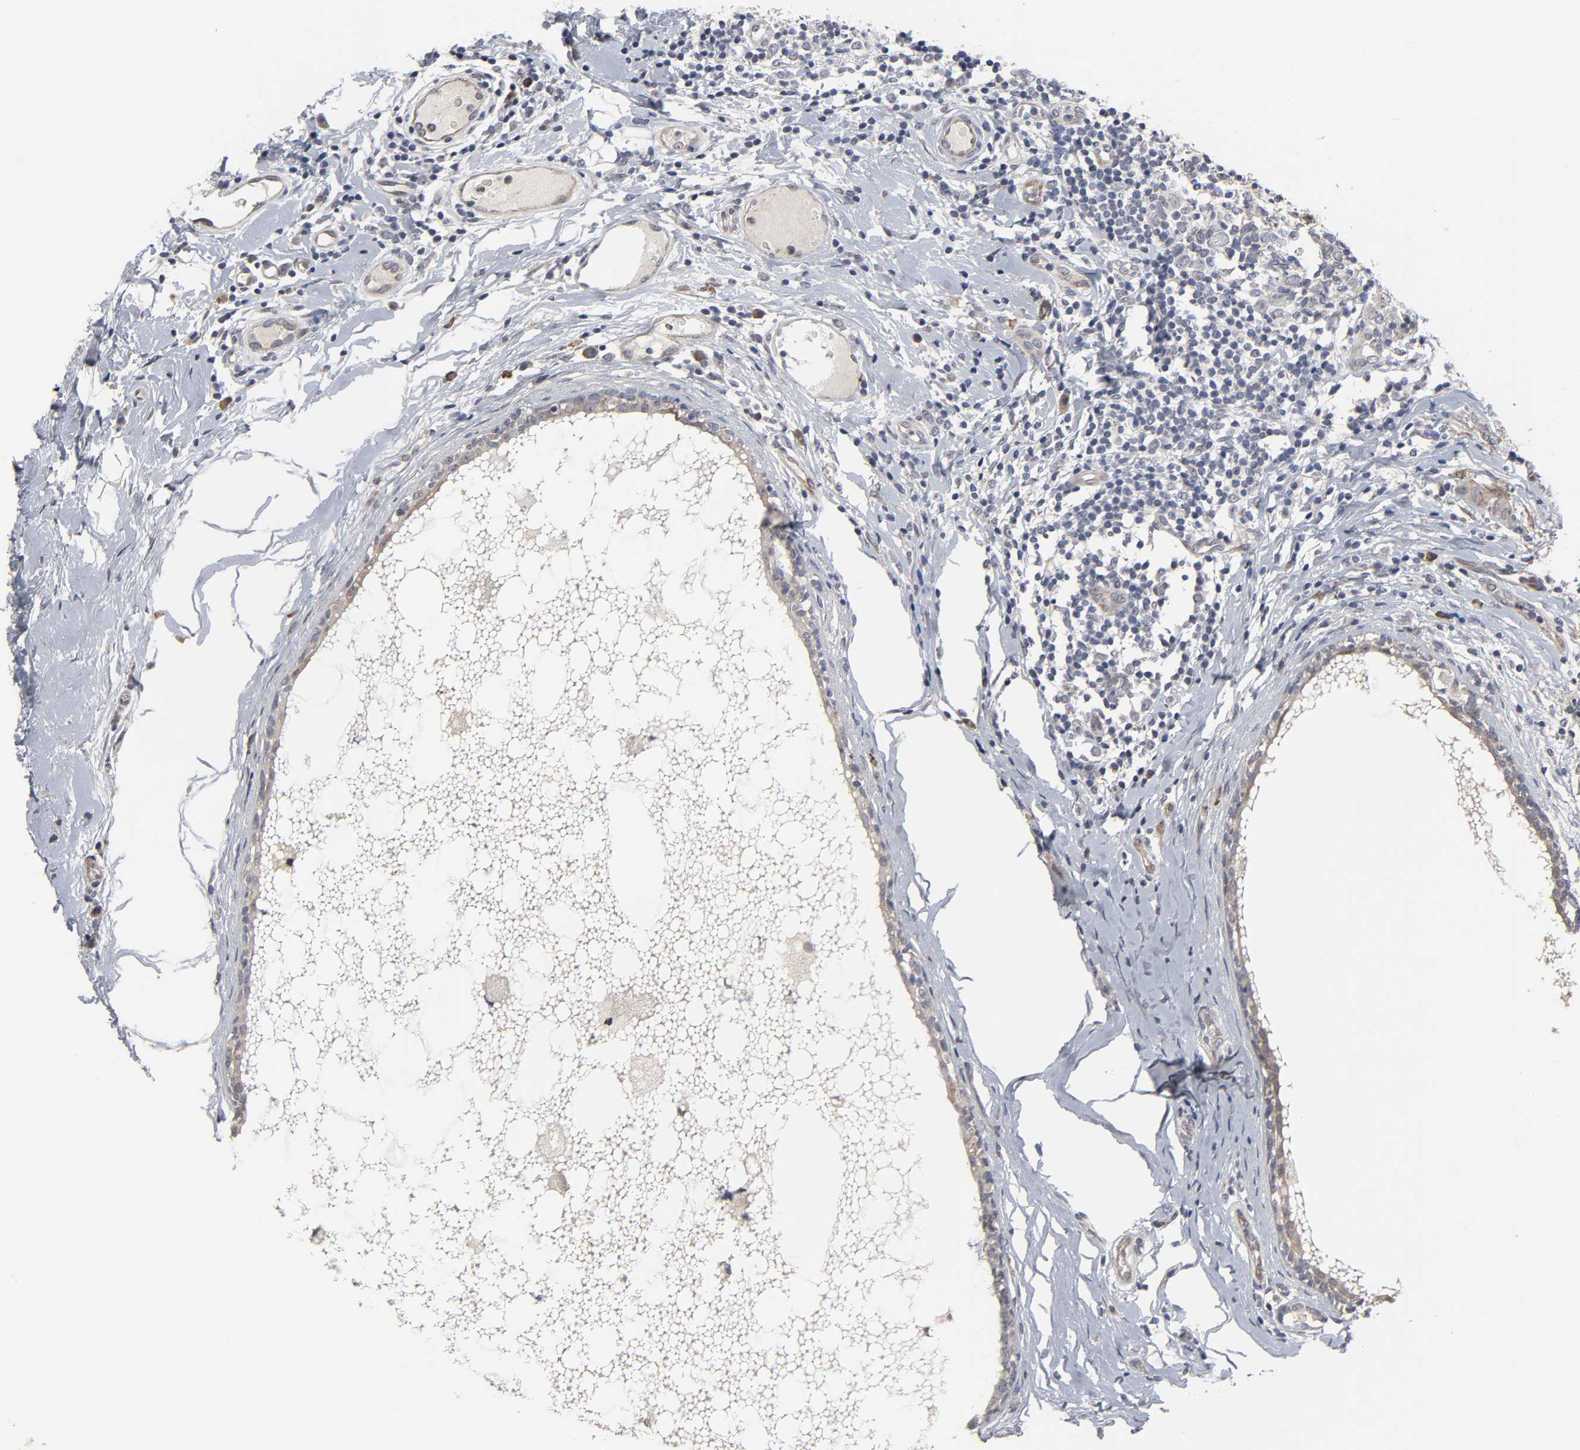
{"staining": {"intensity": "moderate", "quantity": "<25%", "location": "cytoplasmic/membranous"}, "tissue": "breast cancer", "cell_type": "Tumor cells", "image_type": "cancer", "snomed": [{"axis": "morphology", "description": "Duct carcinoma"}, {"axis": "topography", "description": "Breast"}], "caption": "Breast cancer stained with DAB (3,3'-diaminobenzidine) IHC reveals low levels of moderate cytoplasmic/membranous positivity in approximately <25% of tumor cells.", "gene": "HNF4A", "patient": {"sex": "female", "age": 40}}